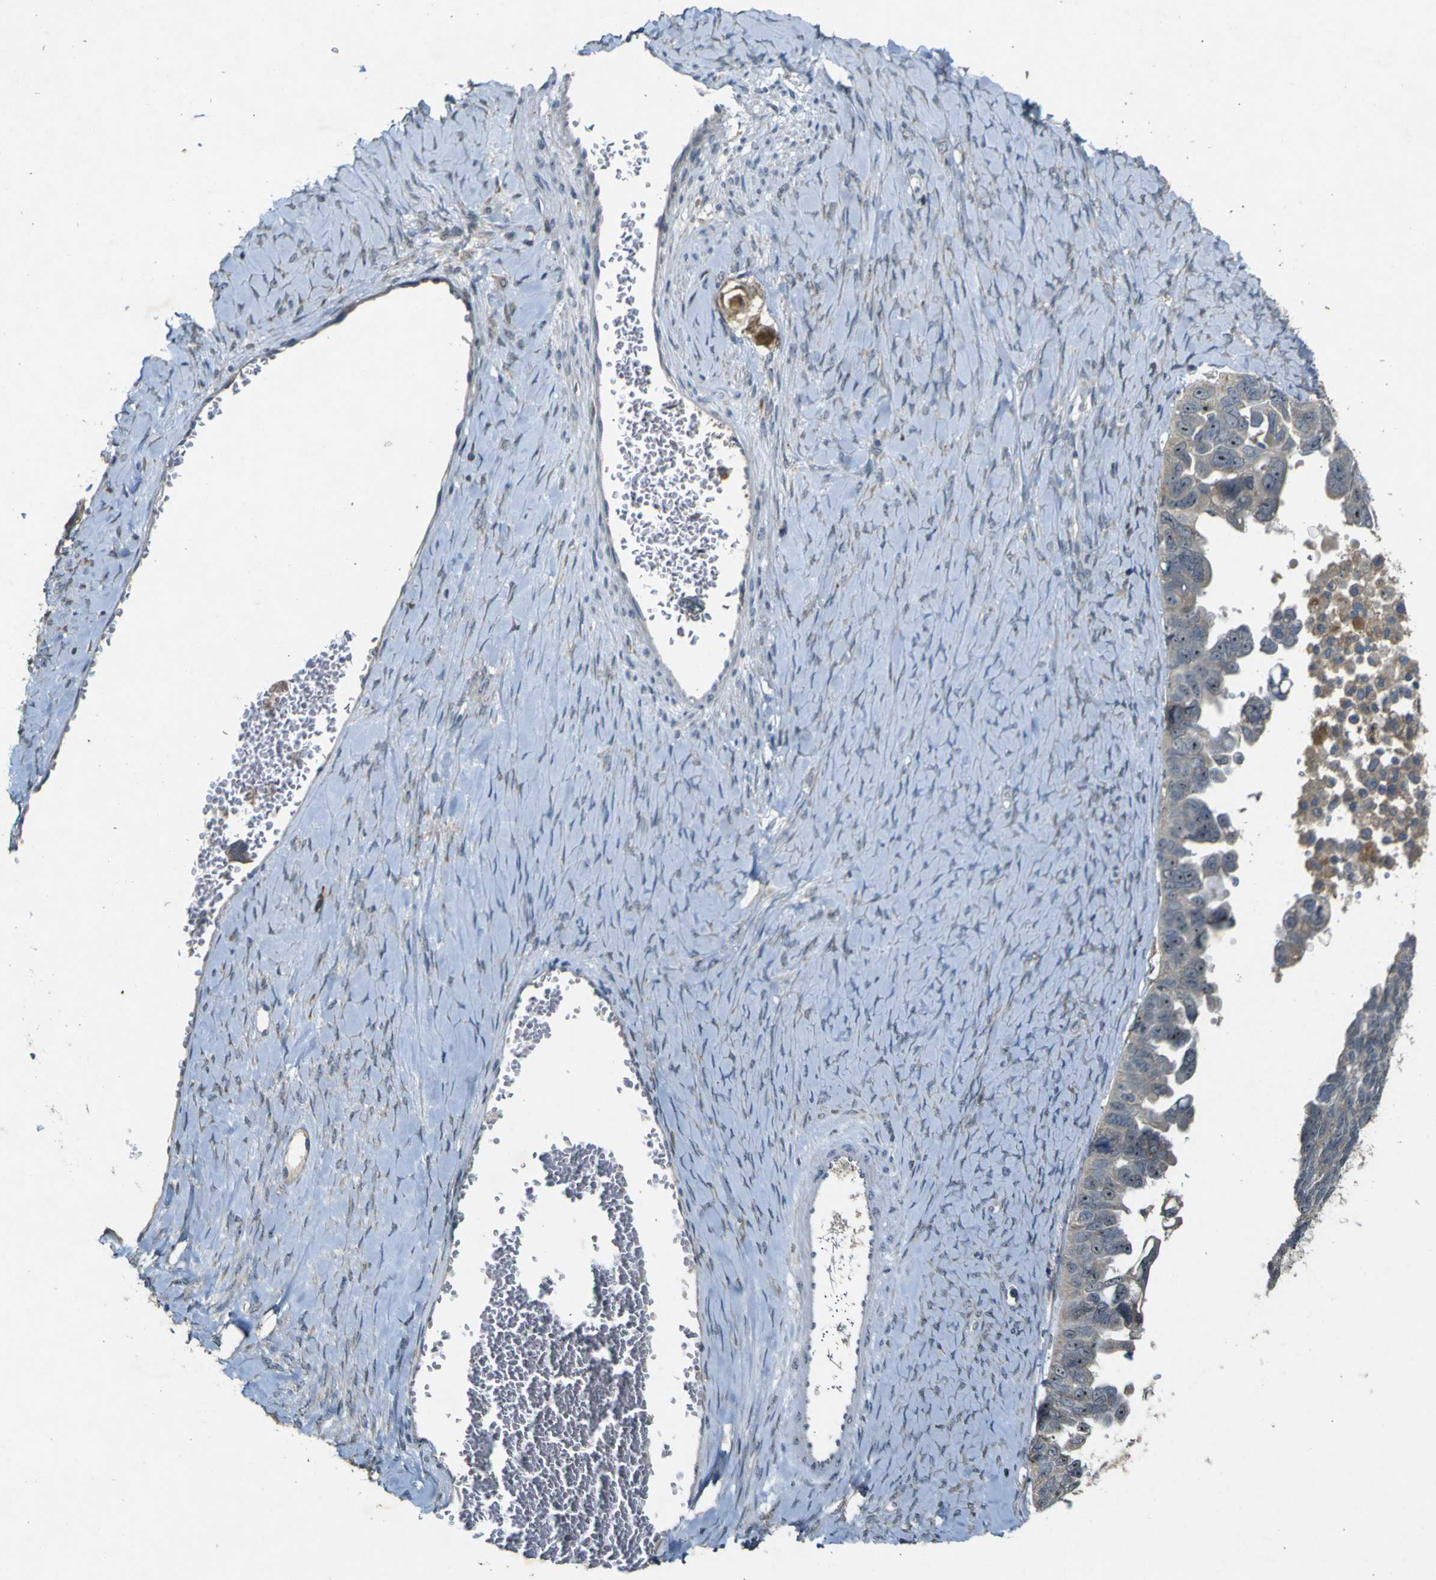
{"staining": {"intensity": "negative", "quantity": "none", "location": "none"}, "tissue": "ovarian cancer", "cell_type": "Tumor cells", "image_type": "cancer", "snomed": [{"axis": "morphology", "description": "Cystadenocarcinoma, serous, NOS"}, {"axis": "topography", "description": "Ovary"}], "caption": "Immunohistochemistry histopathology image of neoplastic tissue: ovarian cancer stained with DAB (3,3'-diaminobenzidine) demonstrates no significant protein staining in tumor cells.", "gene": "MAGI2", "patient": {"sex": "female", "age": 79}}